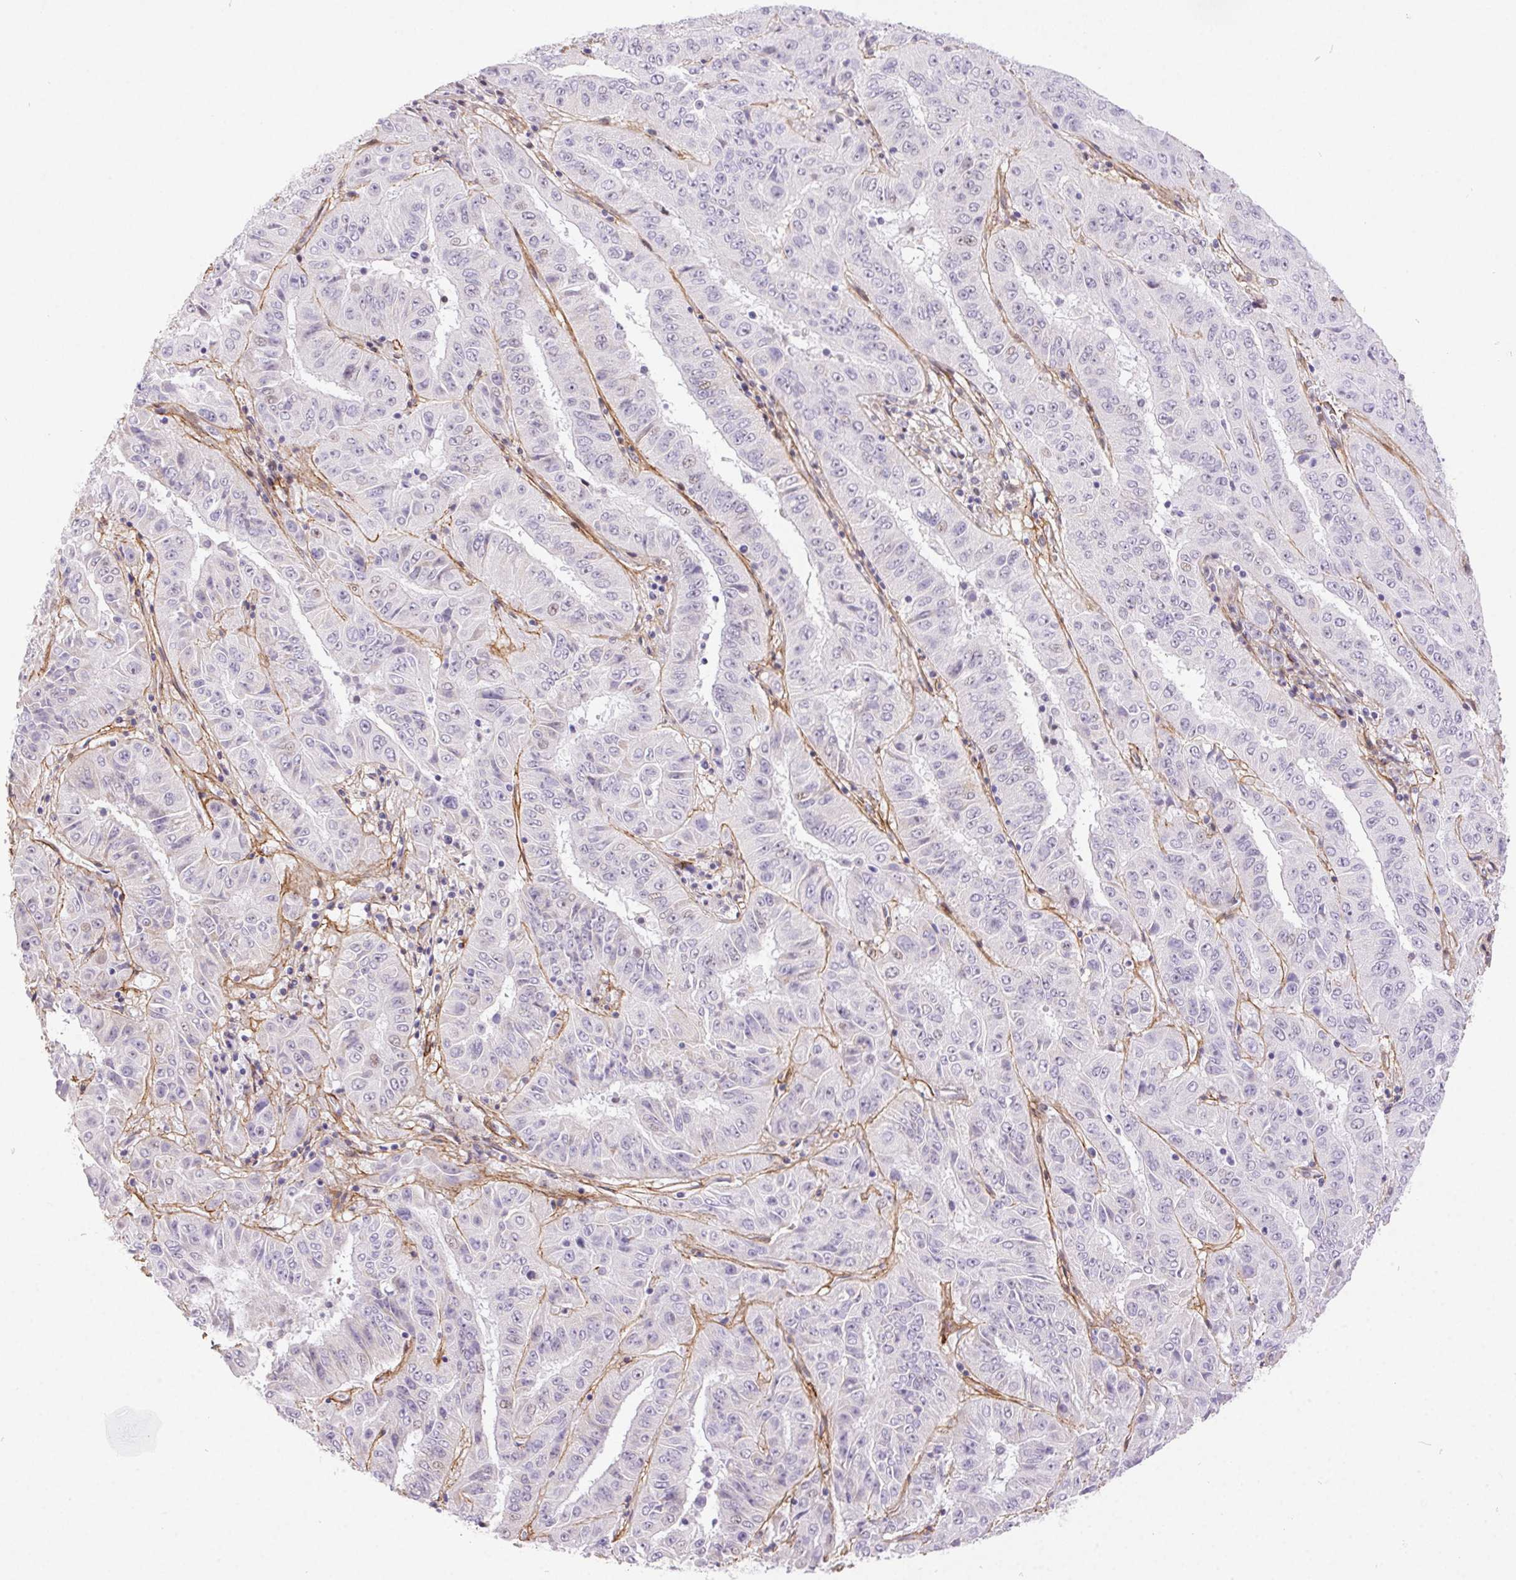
{"staining": {"intensity": "negative", "quantity": "none", "location": "none"}, "tissue": "pancreatic cancer", "cell_type": "Tumor cells", "image_type": "cancer", "snomed": [{"axis": "morphology", "description": "Adenocarcinoma, NOS"}, {"axis": "topography", "description": "Pancreas"}], "caption": "Tumor cells are negative for protein expression in human pancreatic cancer (adenocarcinoma).", "gene": "PDZD2", "patient": {"sex": "male", "age": 63}}